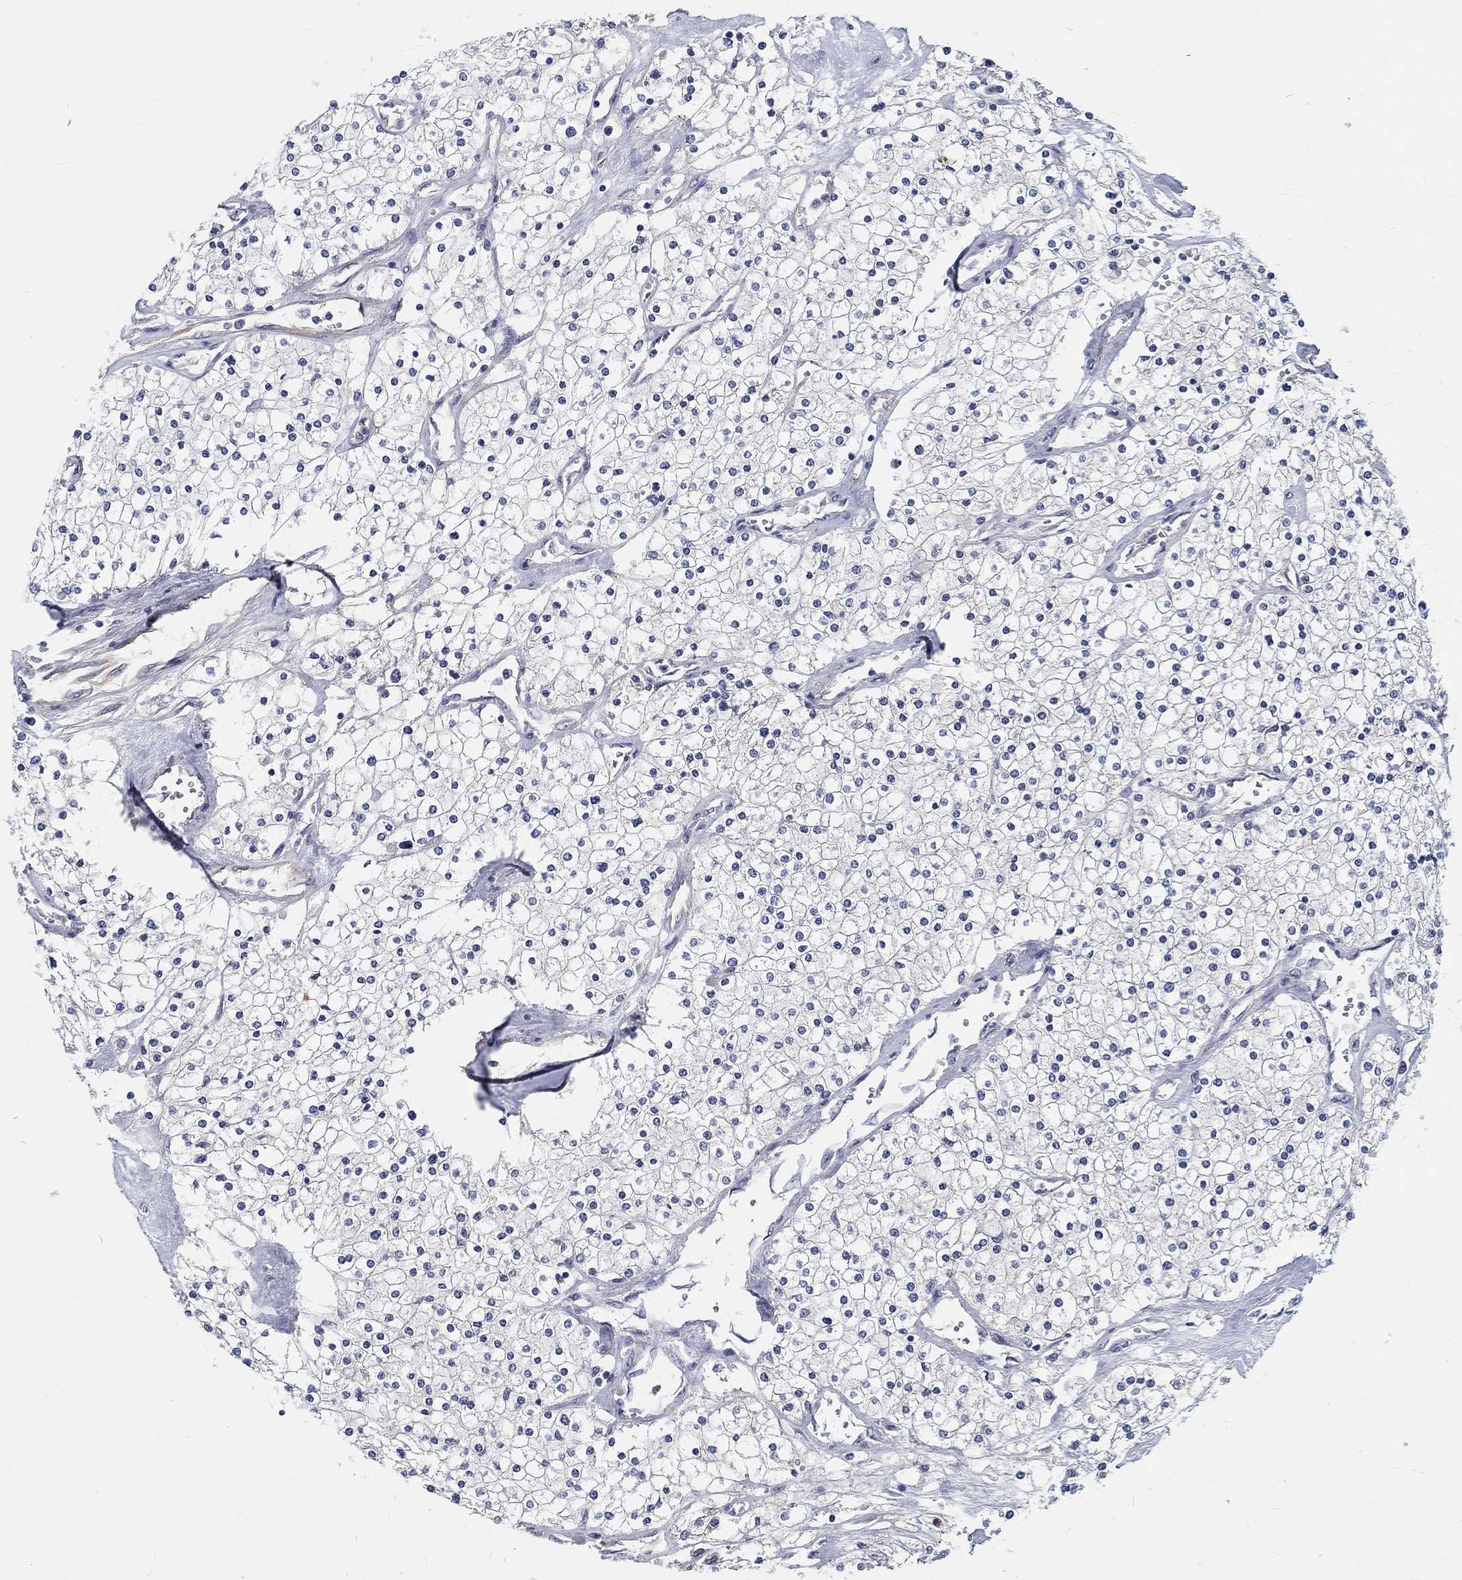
{"staining": {"intensity": "negative", "quantity": "none", "location": "none"}, "tissue": "renal cancer", "cell_type": "Tumor cells", "image_type": "cancer", "snomed": [{"axis": "morphology", "description": "Adenocarcinoma, NOS"}, {"axis": "topography", "description": "Kidney"}], "caption": "IHC micrograph of human renal cancer (adenocarcinoma) stained for a protein (brown), which demonstrates no expression in tumor cells. (Brightfield microscopy of DAB (3,3'-diaminobenzidine) immunohistochemistry (IHC) at high magnification).", "gene": "MYBPC1", "patient": {"sex": "male", "age": 80}}